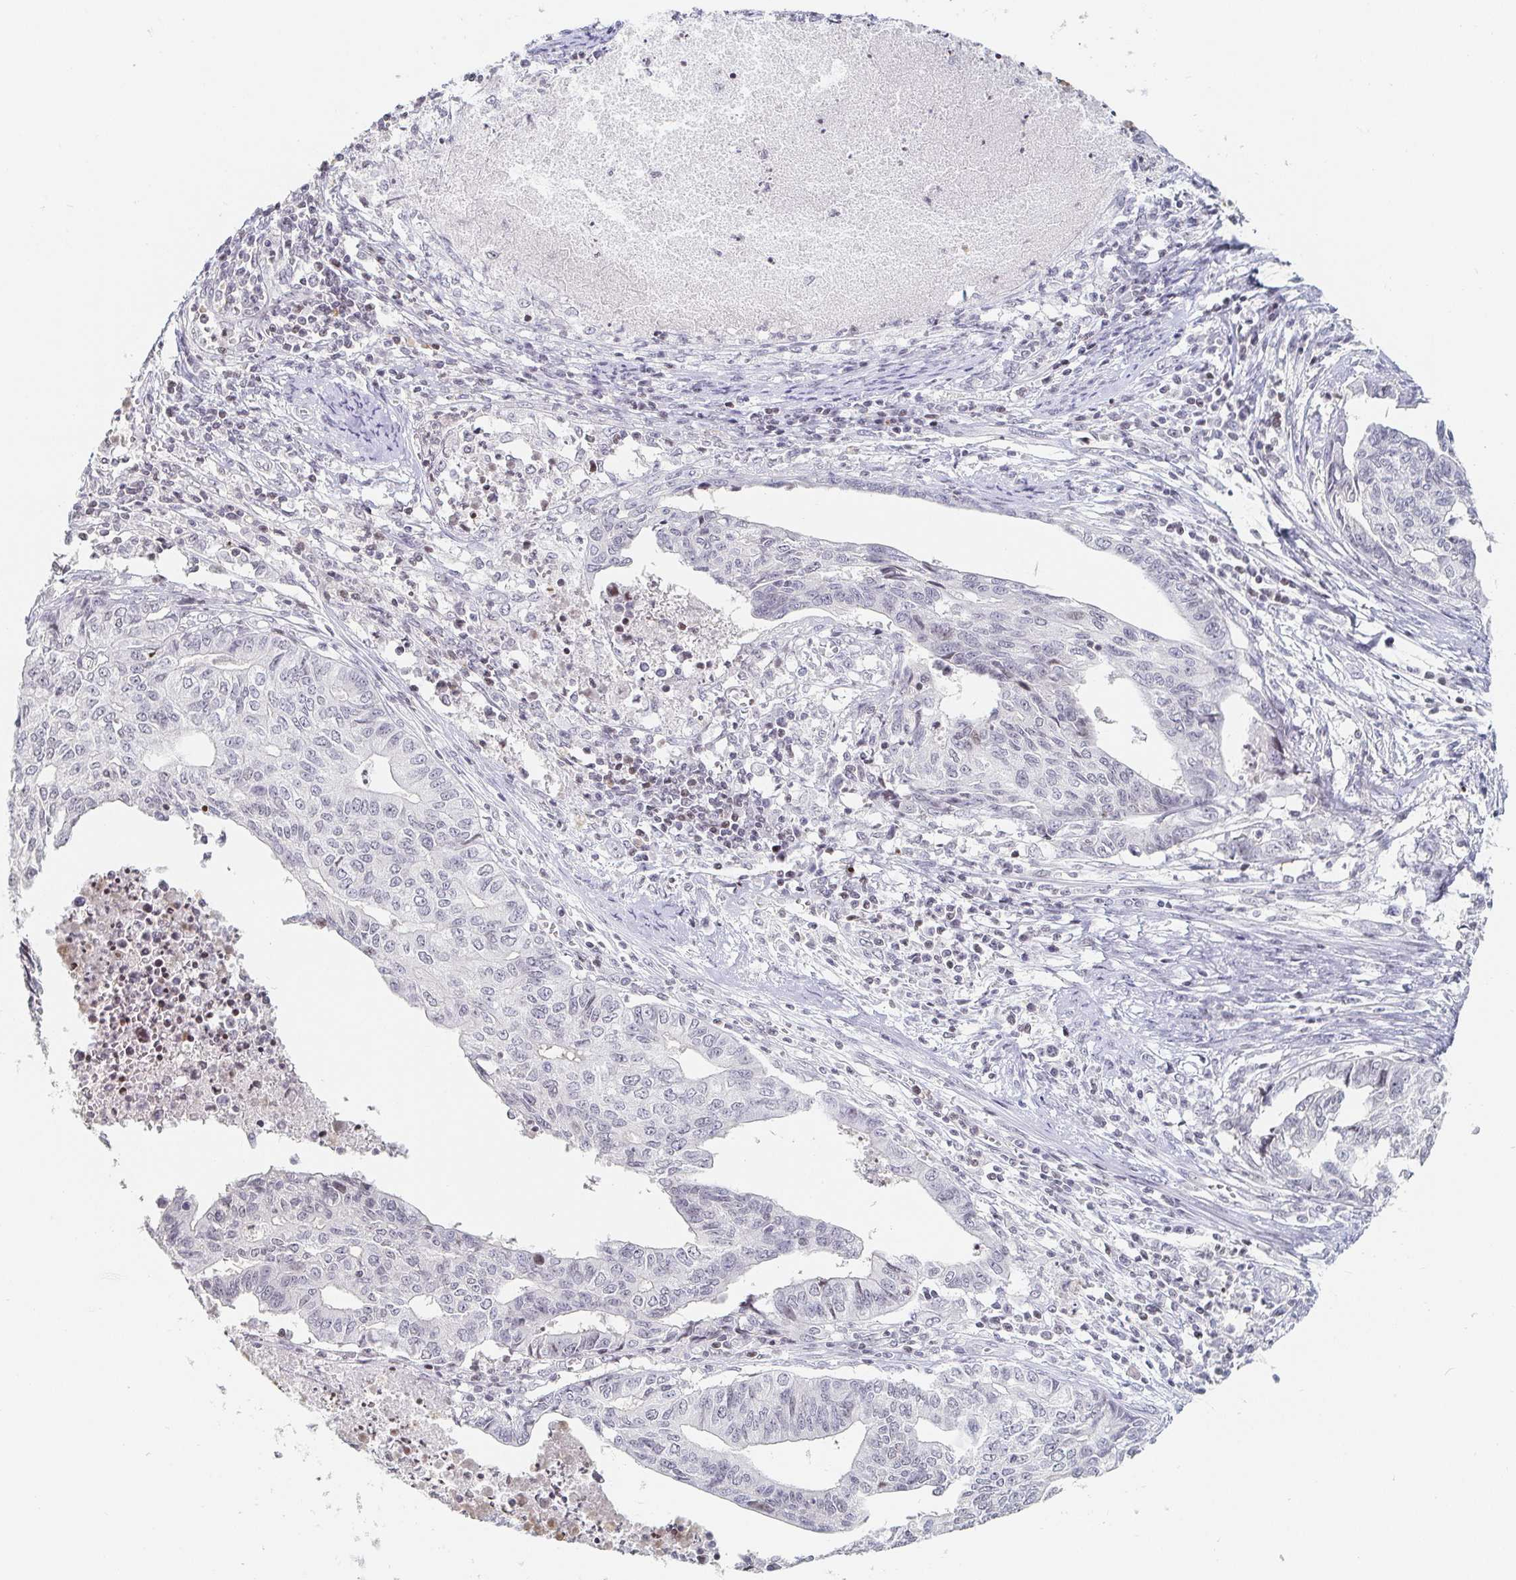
{"staining": {"intensity": "negative", "quantity": "none", "location": "none"}, "tissue": "endometrial cancer", "cell_type": "Tumor cells", "image_type": "cancer", "snomed": [{"axis": "morphology", "description": "Adenocarcinoma, NOS"}, {"axis": "topography", "description": "Endometrium"}], "caption": "IHC image of neoplastic tissue: endometrial cancer stained with DAB demonstrates no significant protein staining in tumor cells.", "gene": "NME9", "patient": {"sex": "female", "age": 65}}